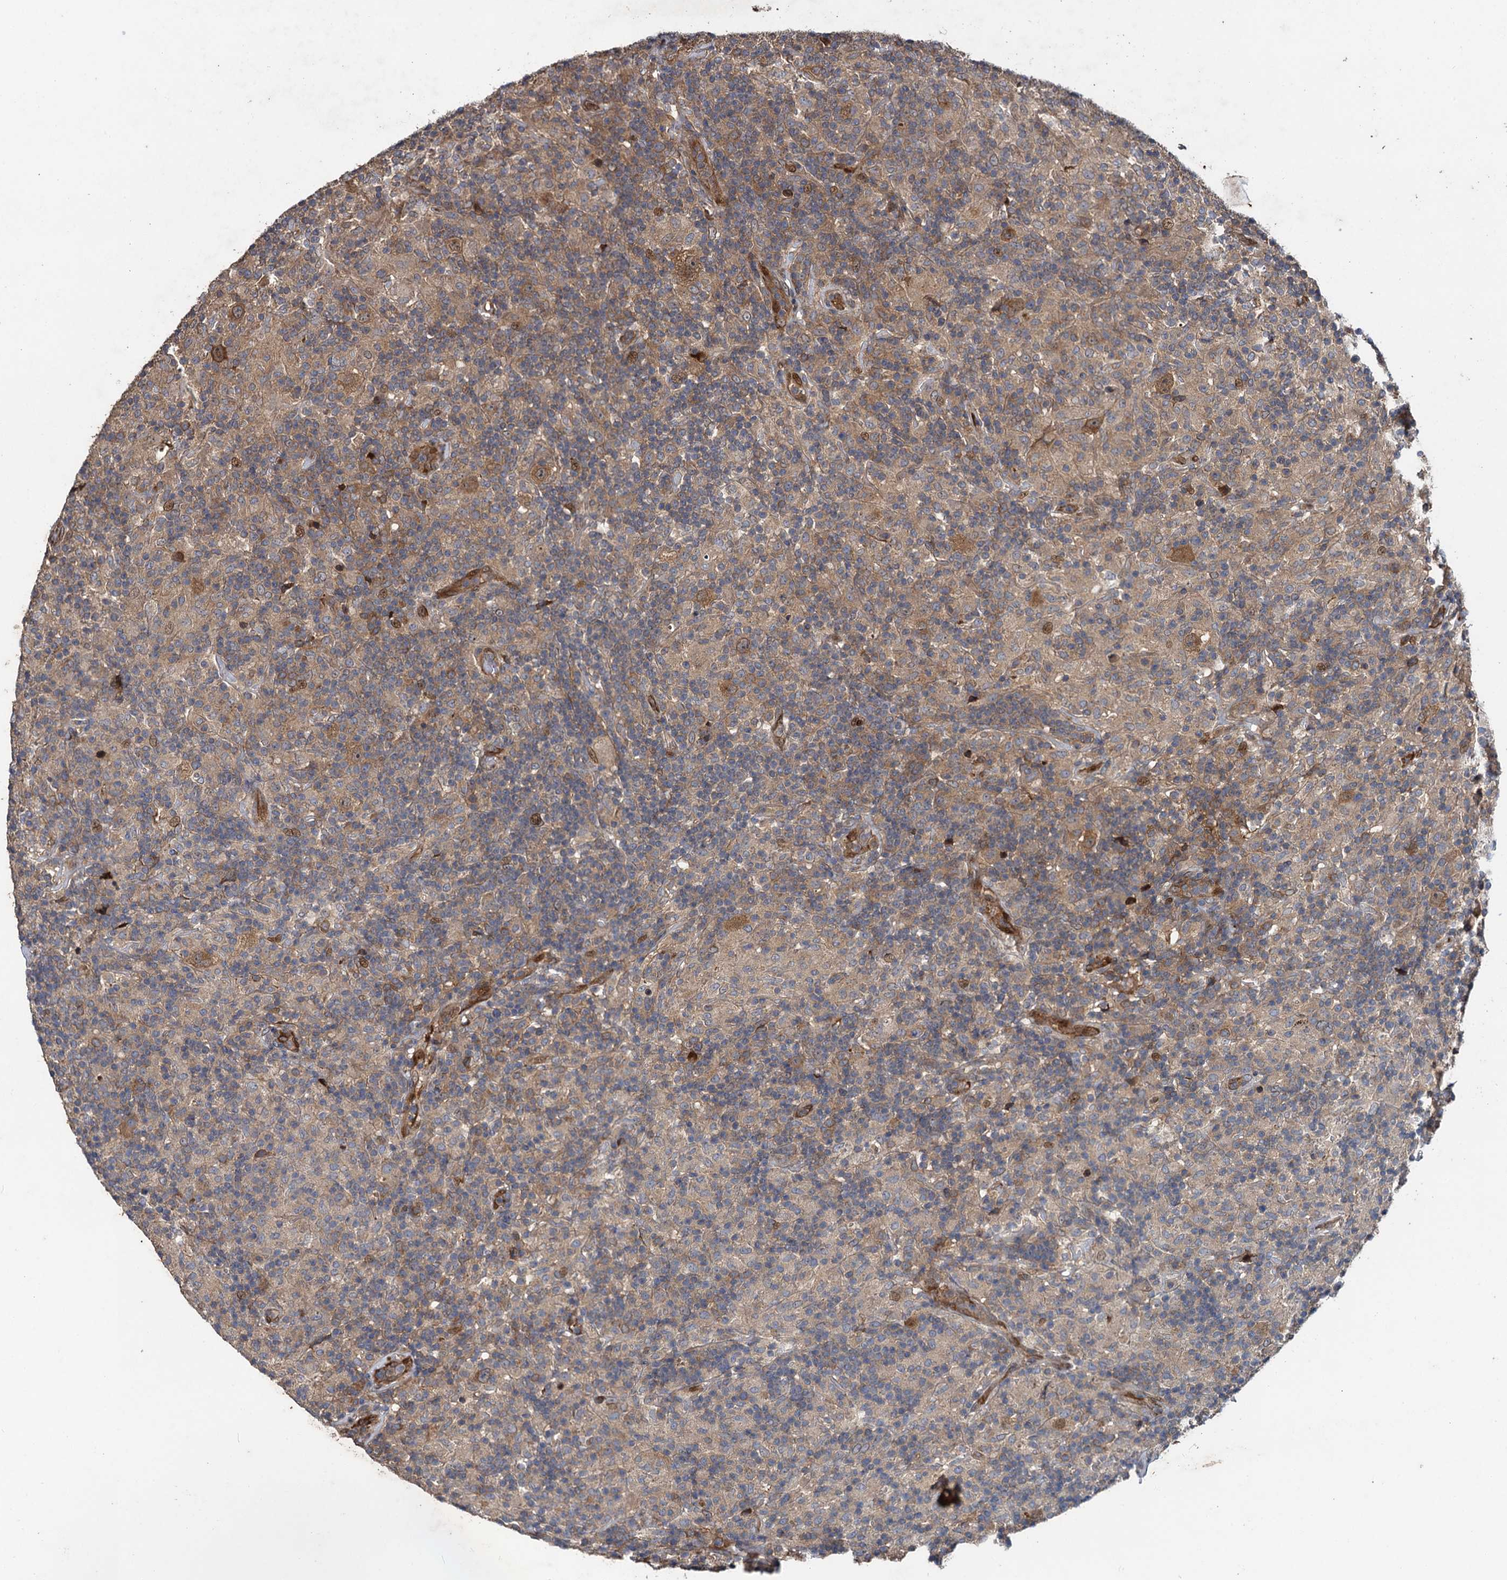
{"staining": {"intensity": "moderate", "quantity": ">75%", "location": "cytoplasmic/membranous"}, "tissue": "lymphoma", "cell_type": "Tumor cells", "image_type": "cancer", "snomed": [{"axis": "morphology", "description": "Hodgkin's disease, NOS"}, {"axis": "topography", "description": "Lymph node"}], "caption": "A high-resolution micrograph shows IHC staining of lymphoma, which exhibits moderate cytoplasmic/membranous staining in approximately >75% of tumor cells. The protein is shown in brown color, while the nuclei are stained blue.", "gene": "RHOBTB1", "patient": {"sex": "male", "age": 70}}